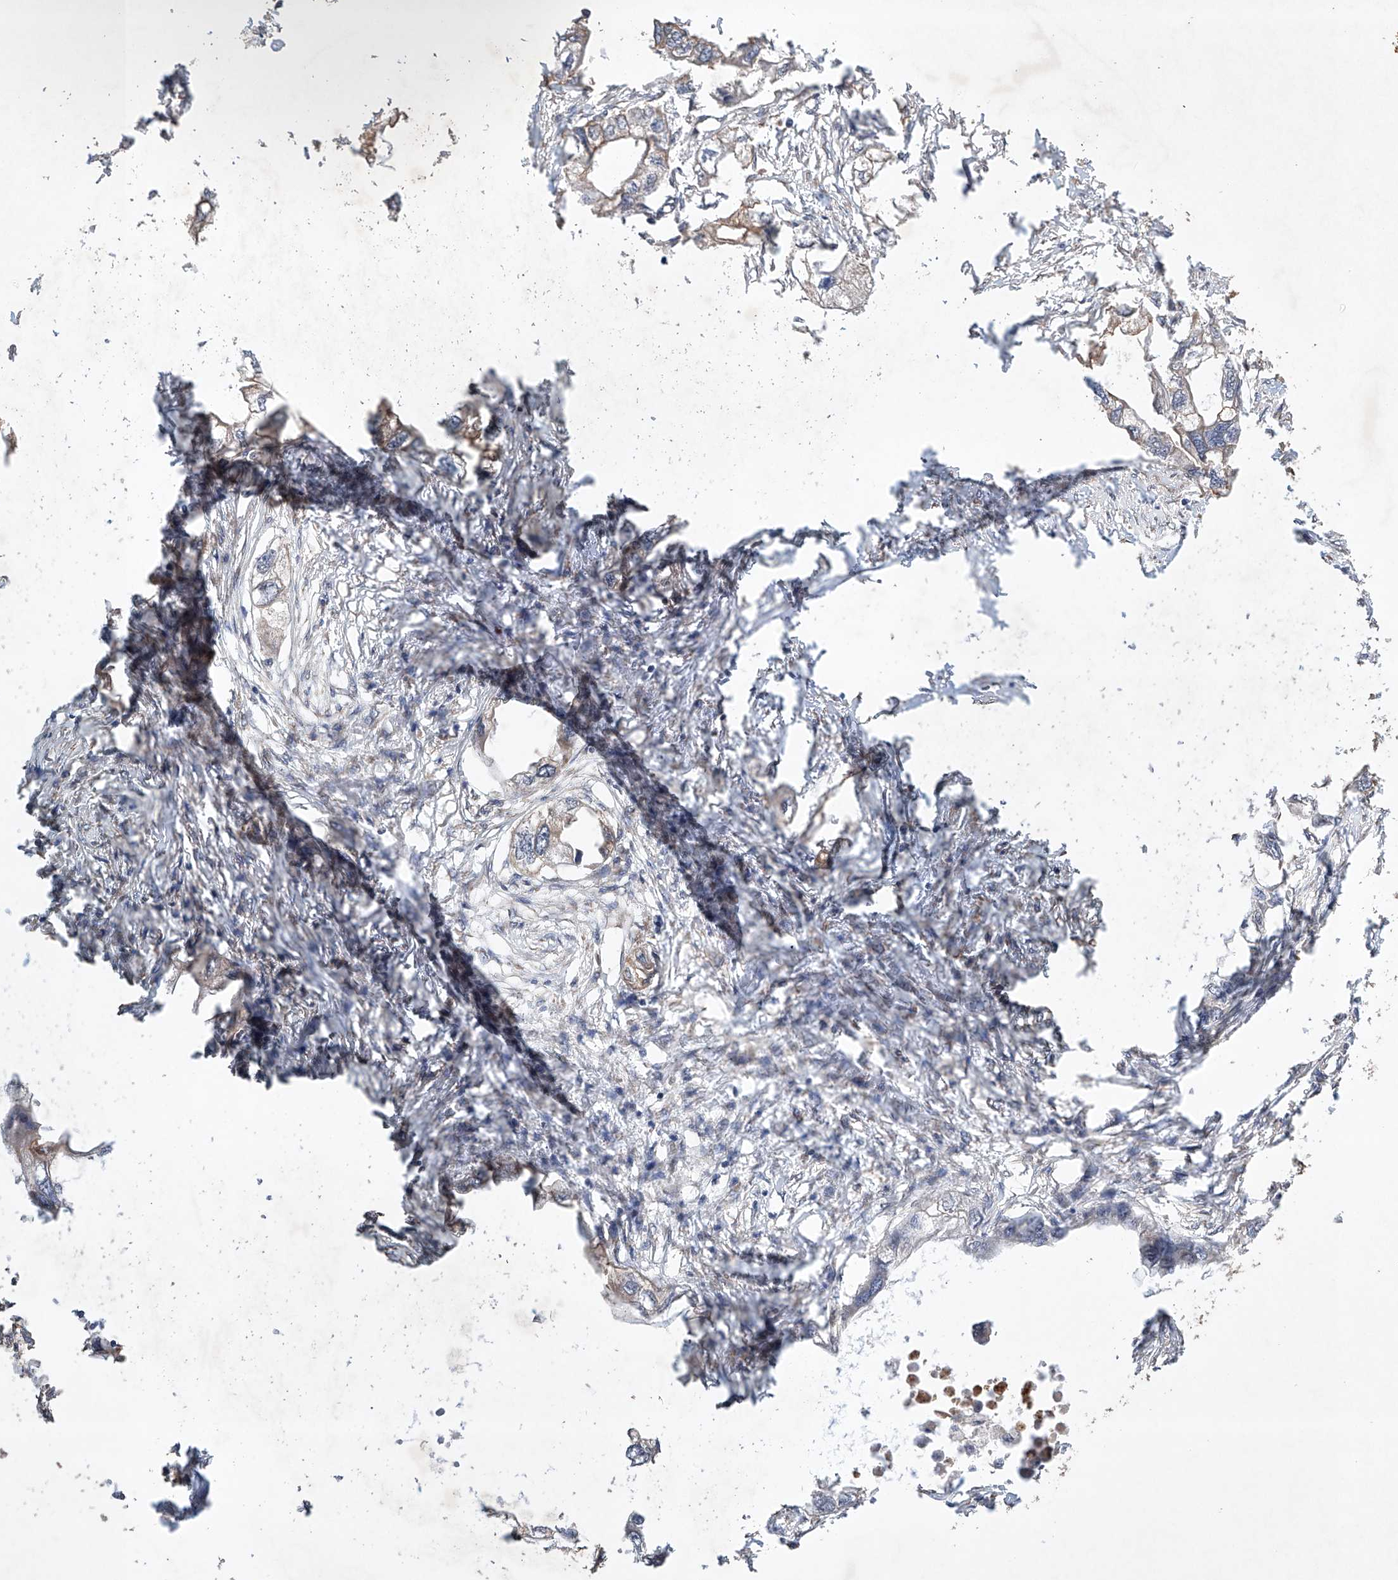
{"staining": {"intensity": "weak", "quantity": "<25%", "location": "cytoplasmic/membranous"}, "tissue": "endometrial cancer", "cell_type": "Tumor cells", "image_type": "cancer", "snomed": [{"axis": "morphology", "description": "Adenocarcinoma, NOS"}, {"axis": "morphology", "description": "Adenocarcinoma, metastatic, NOS"}, {"axis": "topography", "description": "Adipose tissue"}, {"axis": "topography", "description": "Endometrium"}], "caption": "DAB immunohistochemical staining of human endometrial cancer demonstrates no significant expression in tumor cells.", "gene": "LURAP1", "patient": {"sex": "female", "age": 67}}